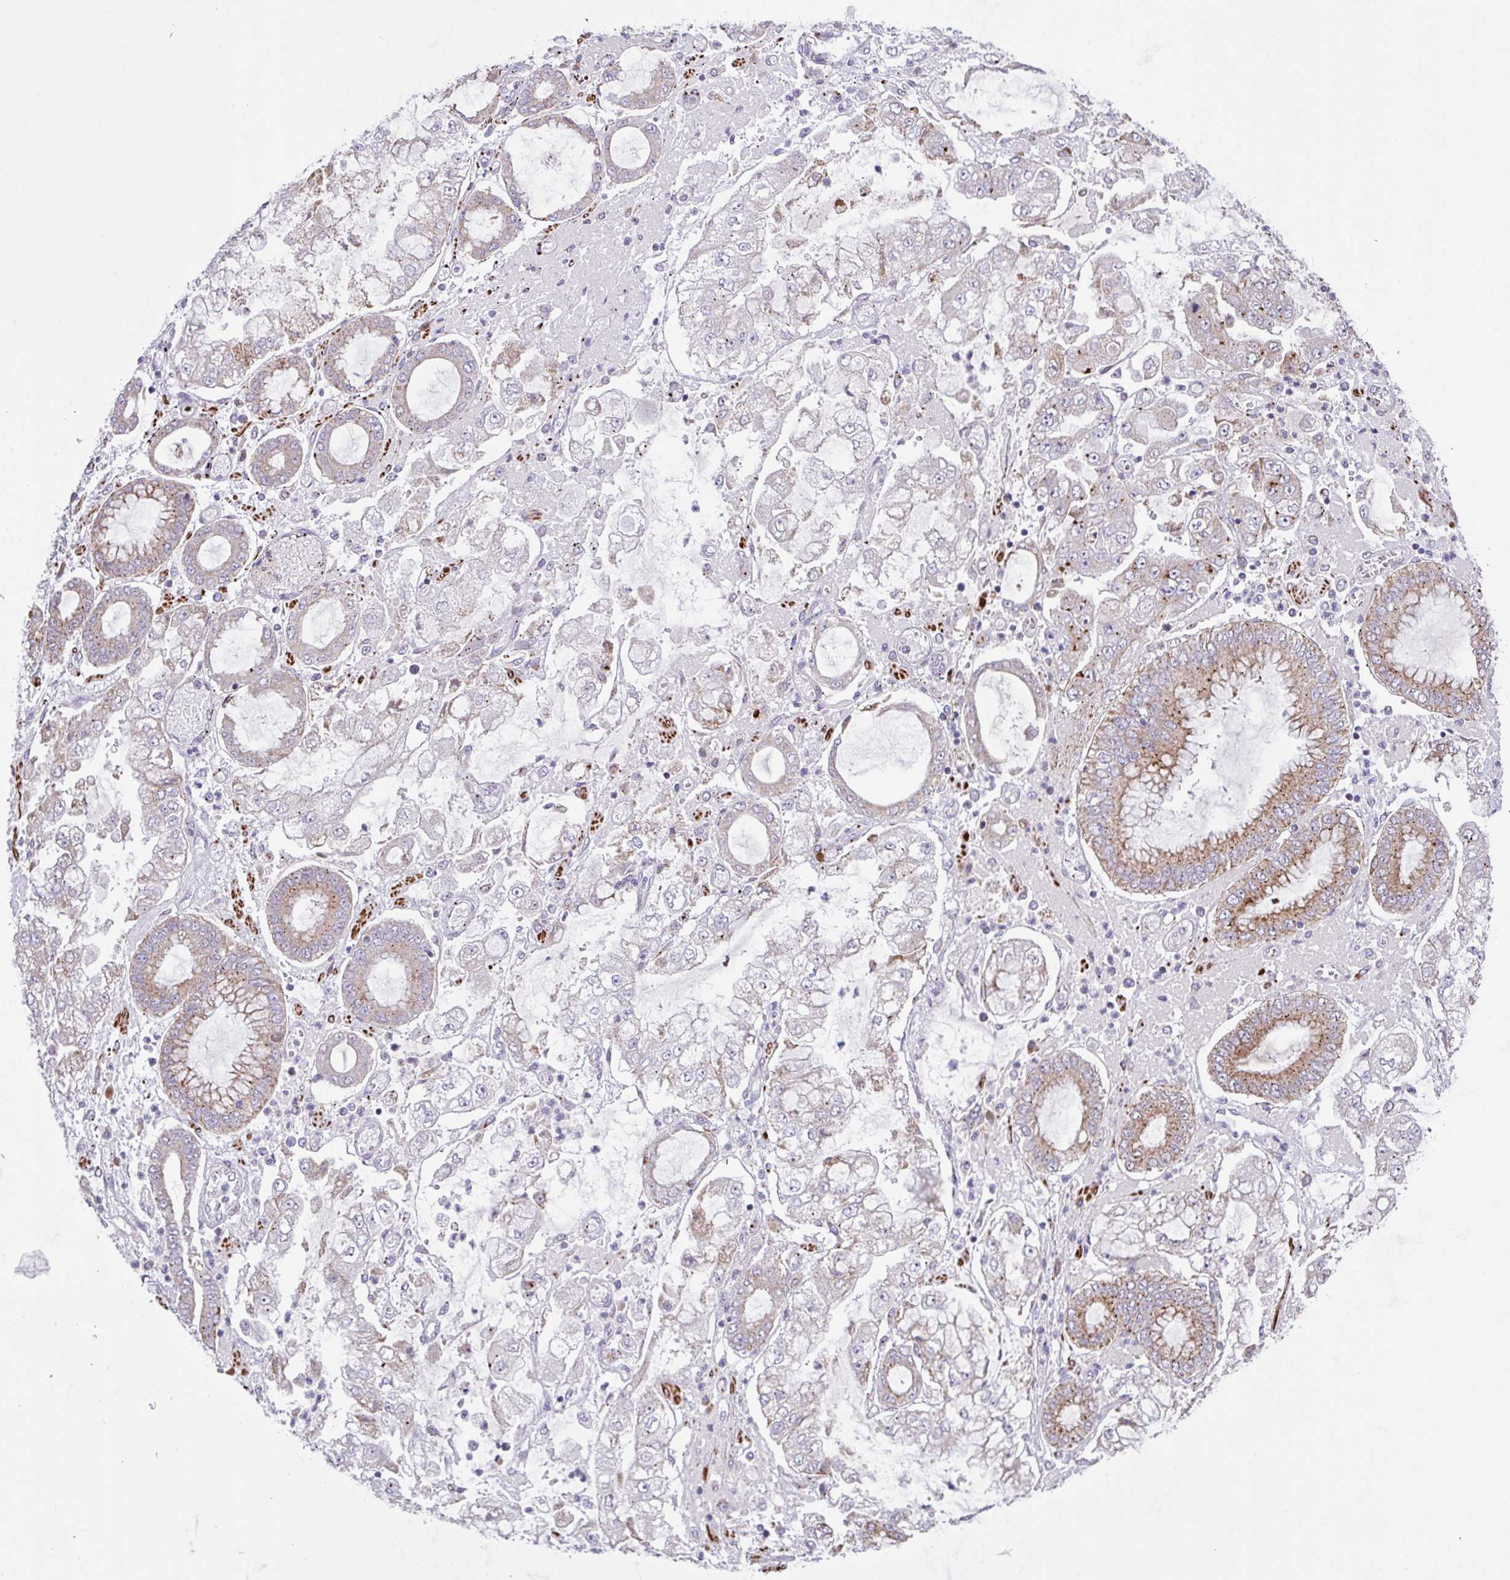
{"staining": {"intensity": "moderate", "quantity": "25%-75%", "location": "cytoplasmic/membranous"}, "tissue": "stomach cancer", "cell_type": "Tumor cells", "image_type": "cancer", "snomed": [{"axis": "morphology", "description": "Adenocarcinoma, NOS"}, {"axis": "topography", "description": "Stomach"}], "caption": "High-power microscopy captured an IHC photomicrograph of adenocarcinoma (stomach), revealing moderate cytoplasmic/membranous expression in approximately 25%-75% of tumor cells.", "gene": "CHDH", "patient": {"sex": "male", "age": 76}}